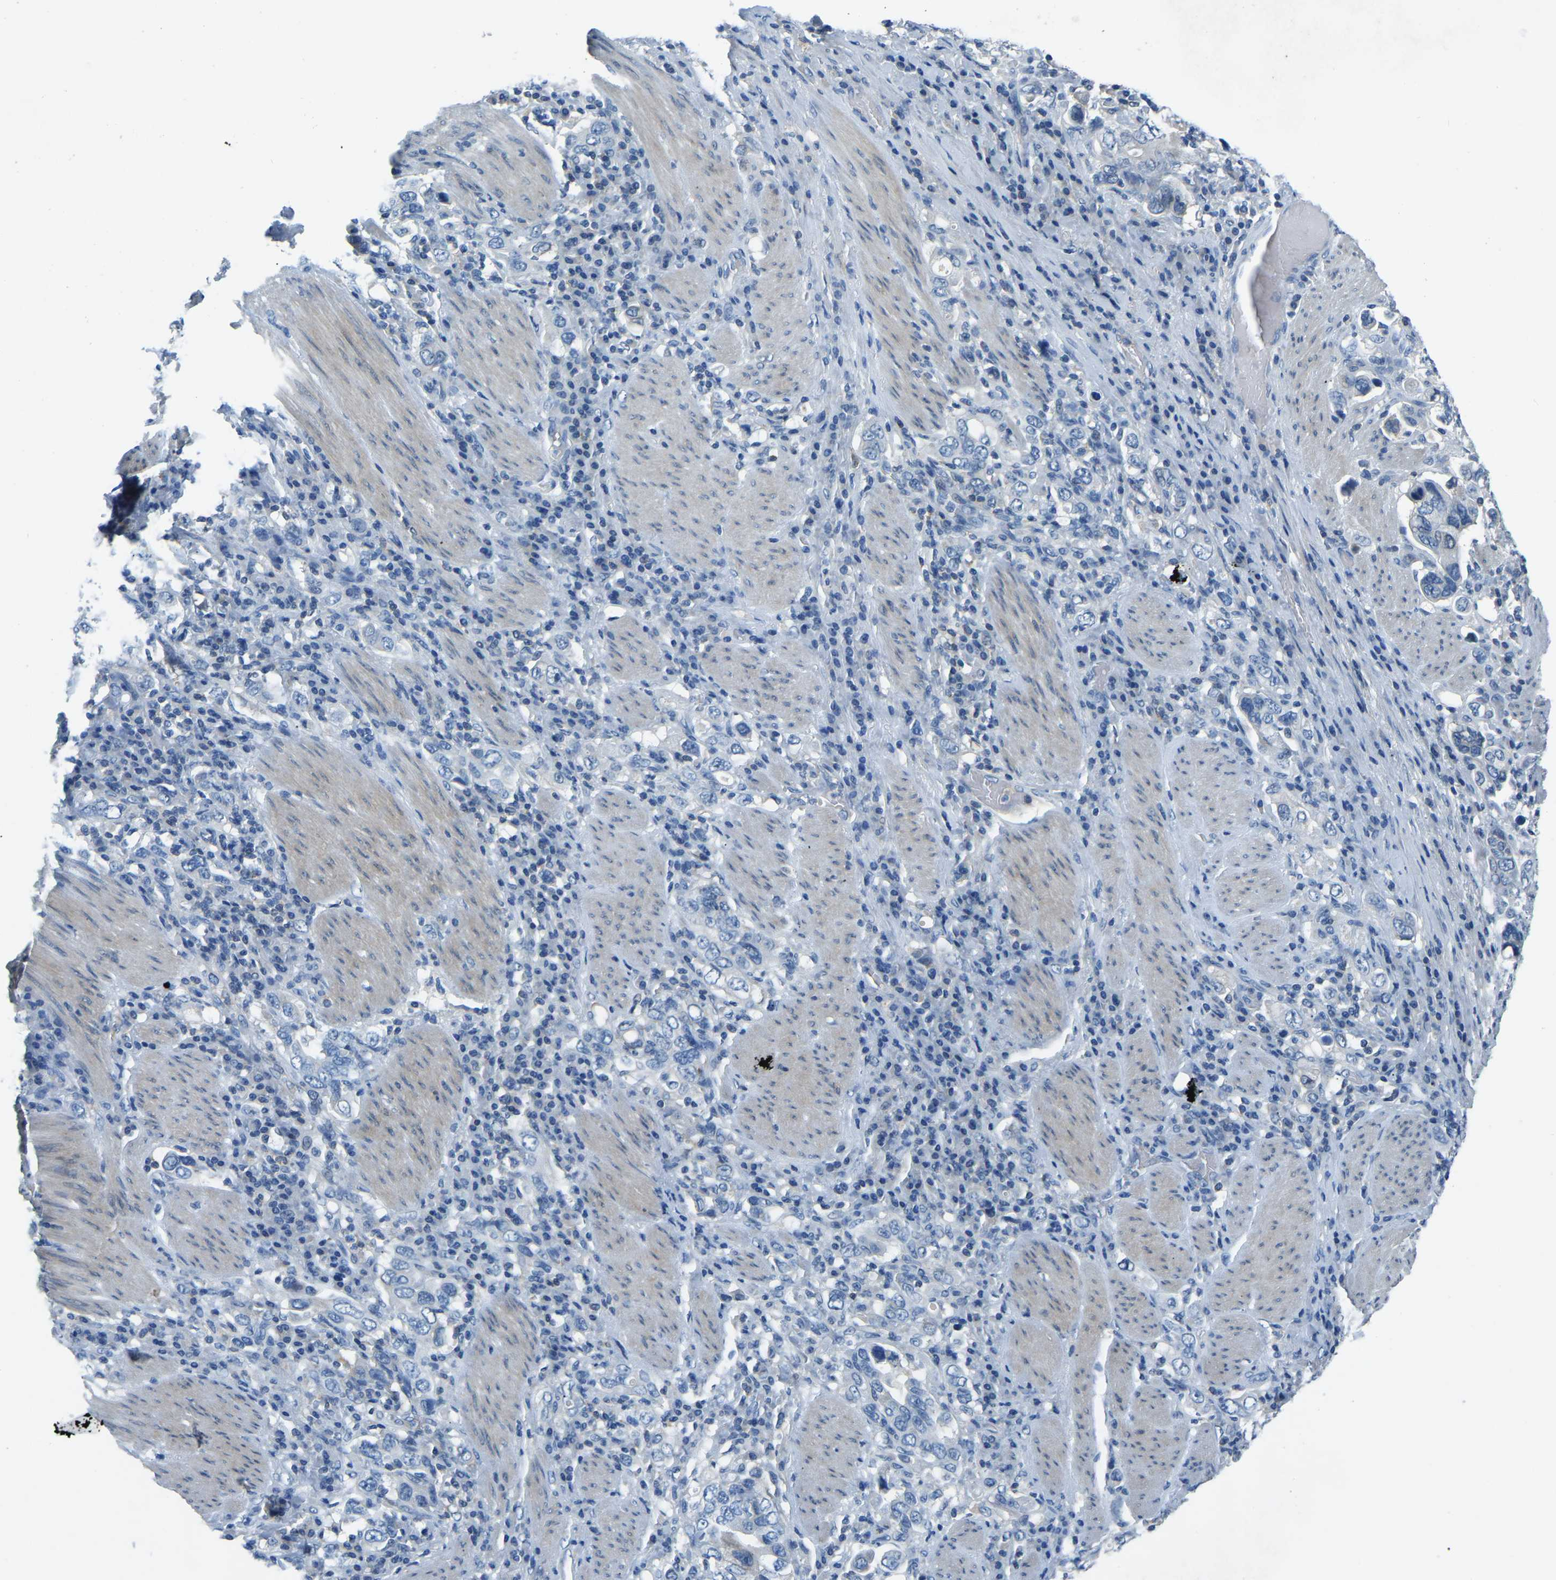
{"staining": {"intensity": "negative", "quantity": "none", "location": "none"}, "tissue": "stomach cancer", "cell_type": "Tumor cells", "image_type": "cancer", "snomed": [{"axis": "morphology", "description": "Adenocarcinoma, NOS"}, {"axis": "topography", "description": "Stomach, upper"}], "caption": "A photomicrograph of human stomach cancer (adenocarcinoma) is negative for staining in tumor cells.", "gene": "XIRP1", "patient": {"sex": "male", "age": 62}}